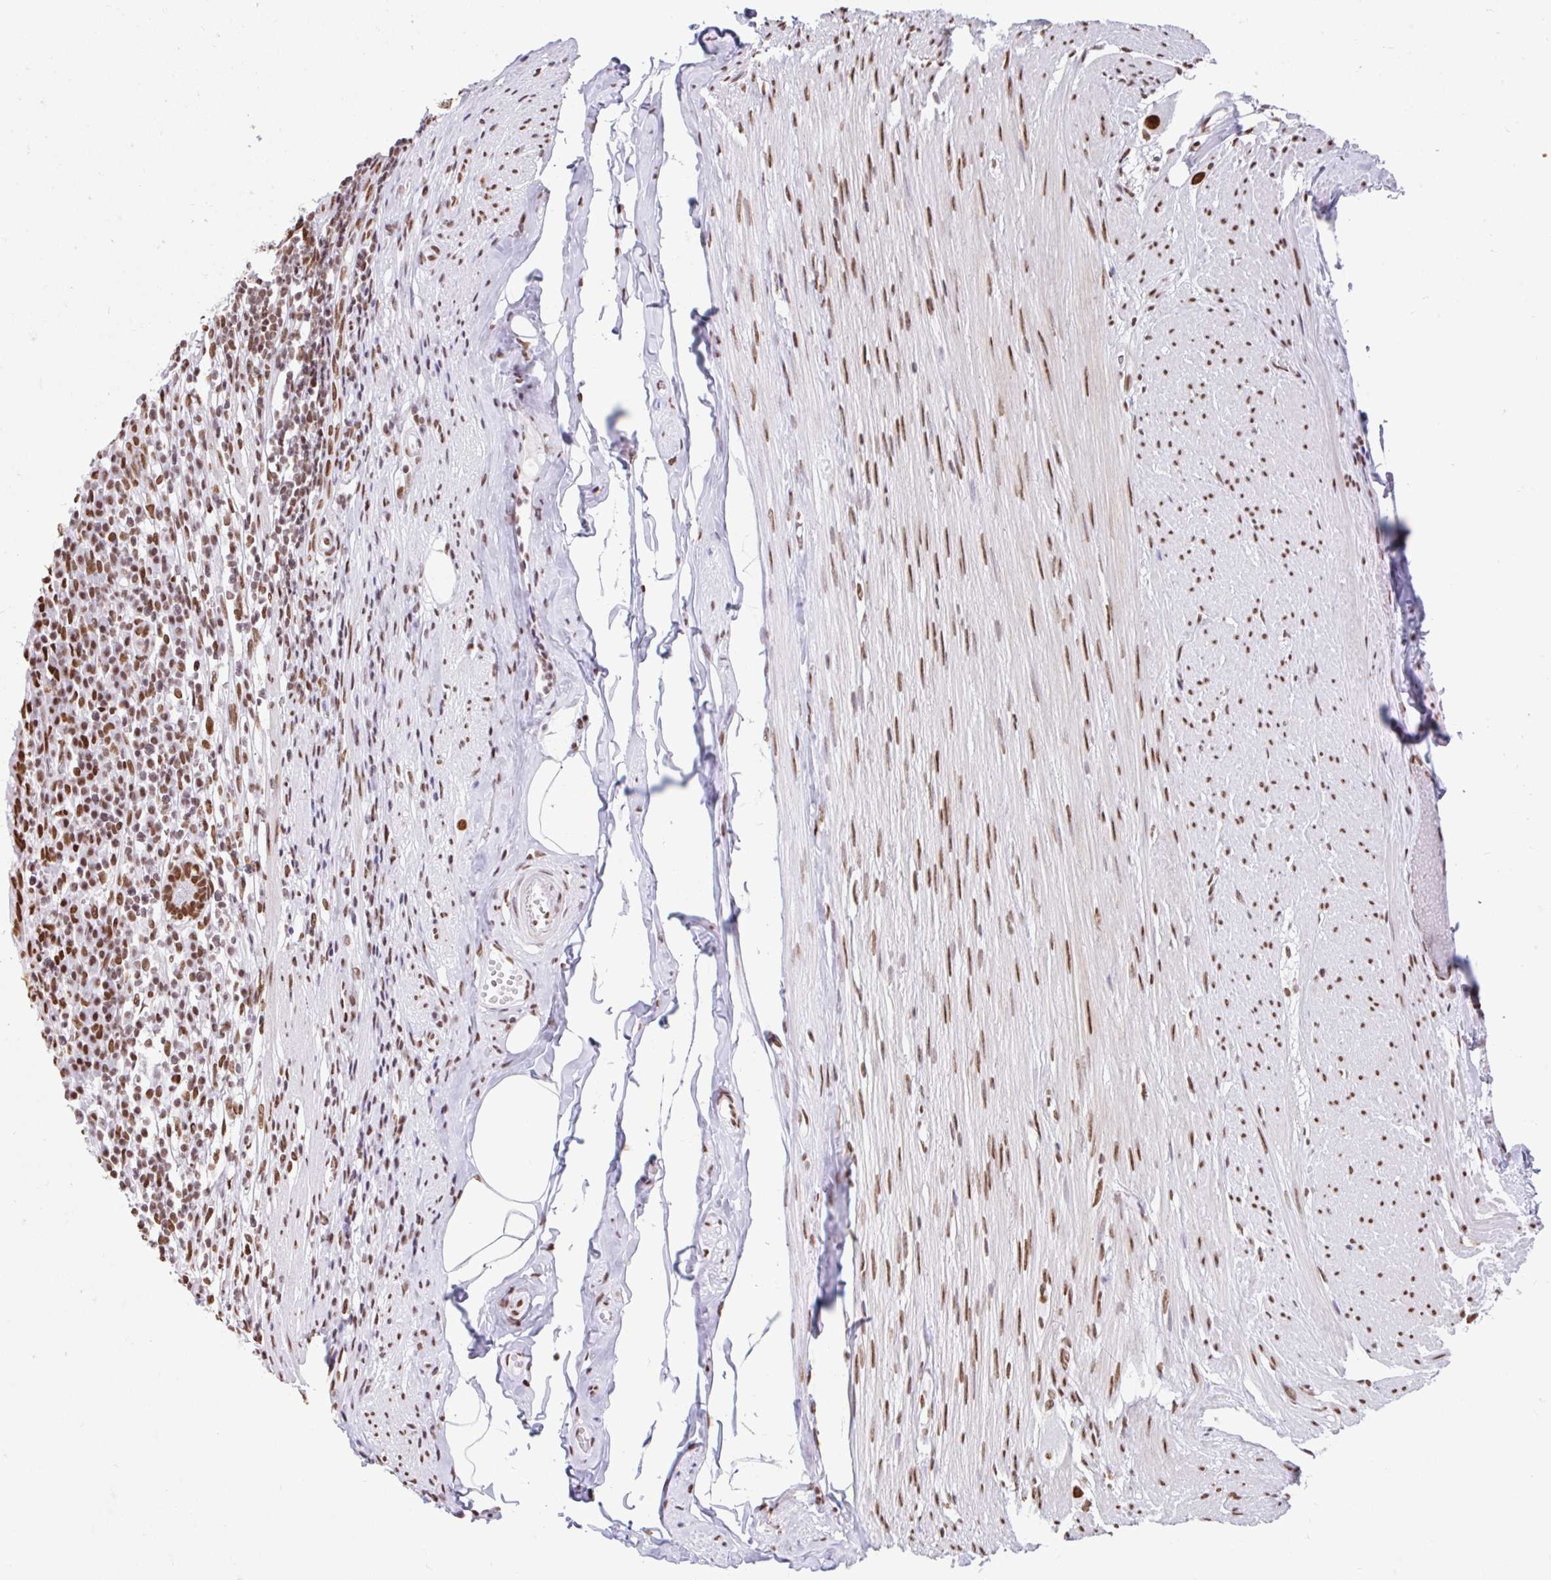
{"staining": {"intensity": "strong", "quantity": ">75%", "location": "nuclear"}, "tissue": "appendix", "cell_type": "Glandular cells", "image_type": "normal", "snomed": [{"axis": "morphology", "description": "Normal tissue, NOS"}, {"axis": "topography", "description": "Appendix"}], "caption": "Protein staining by IHC reveals strong nuclear expression in approximately >75% of glandular cells in unremarkable appendix.", "gene": "KHDRBS1", "patient": {"sex": "female", "age": 56}}